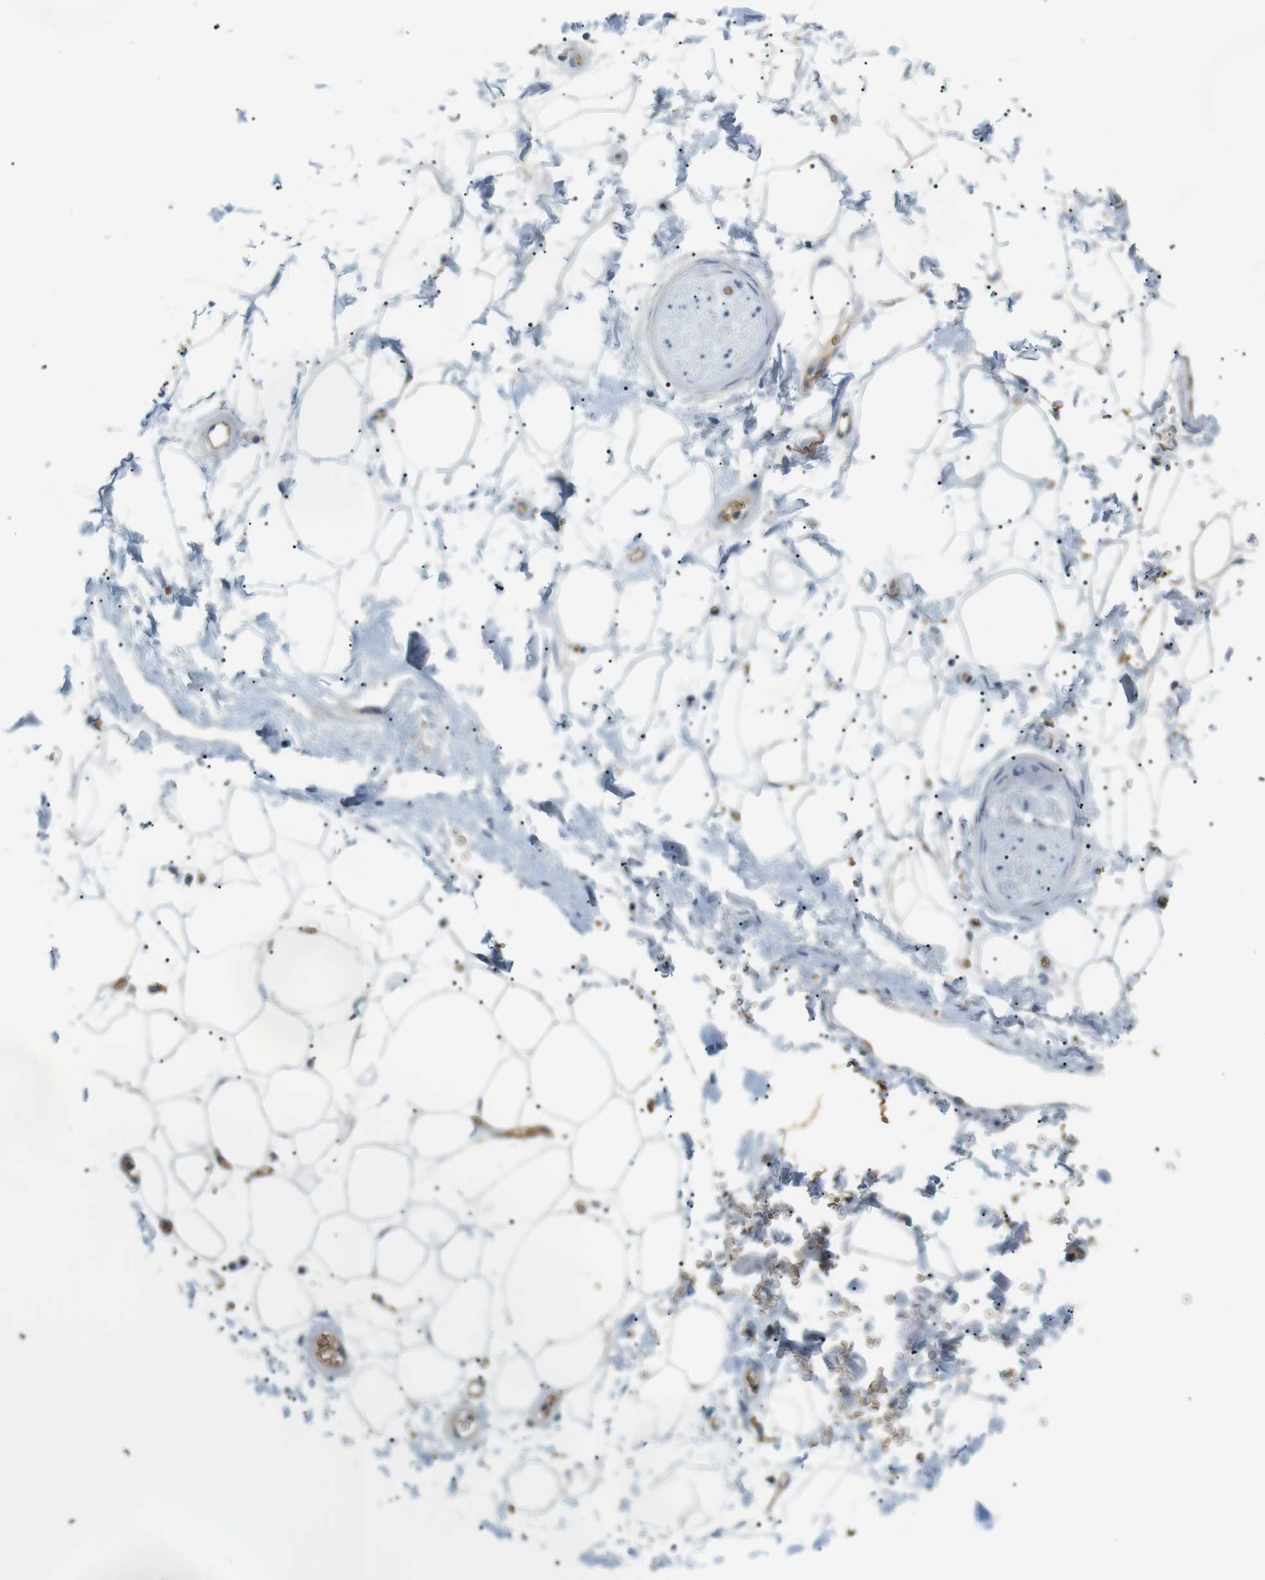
{"staining": {"intensity": "moderate", "quantity": "25%-75%", "location": "cytoplasmic/membranous"}, "tissue": "adipose tissue", "cell_type": "Adipocytes", "image_type": "normal", "snomed": [{"axis": "morphology", "description": "Normal tissue, NOS"}, {"axis": "topography", "description": "Soft tissue"}], "caption": "There is medium levels of moderate cytoplasmic/membranous positivity in adipocytes of benign adipose tissue, as demonstrated by immunohistochemical staining (brown color).", "gene": "ADCY10", "patient": {"sex": "male", "age": 72}}